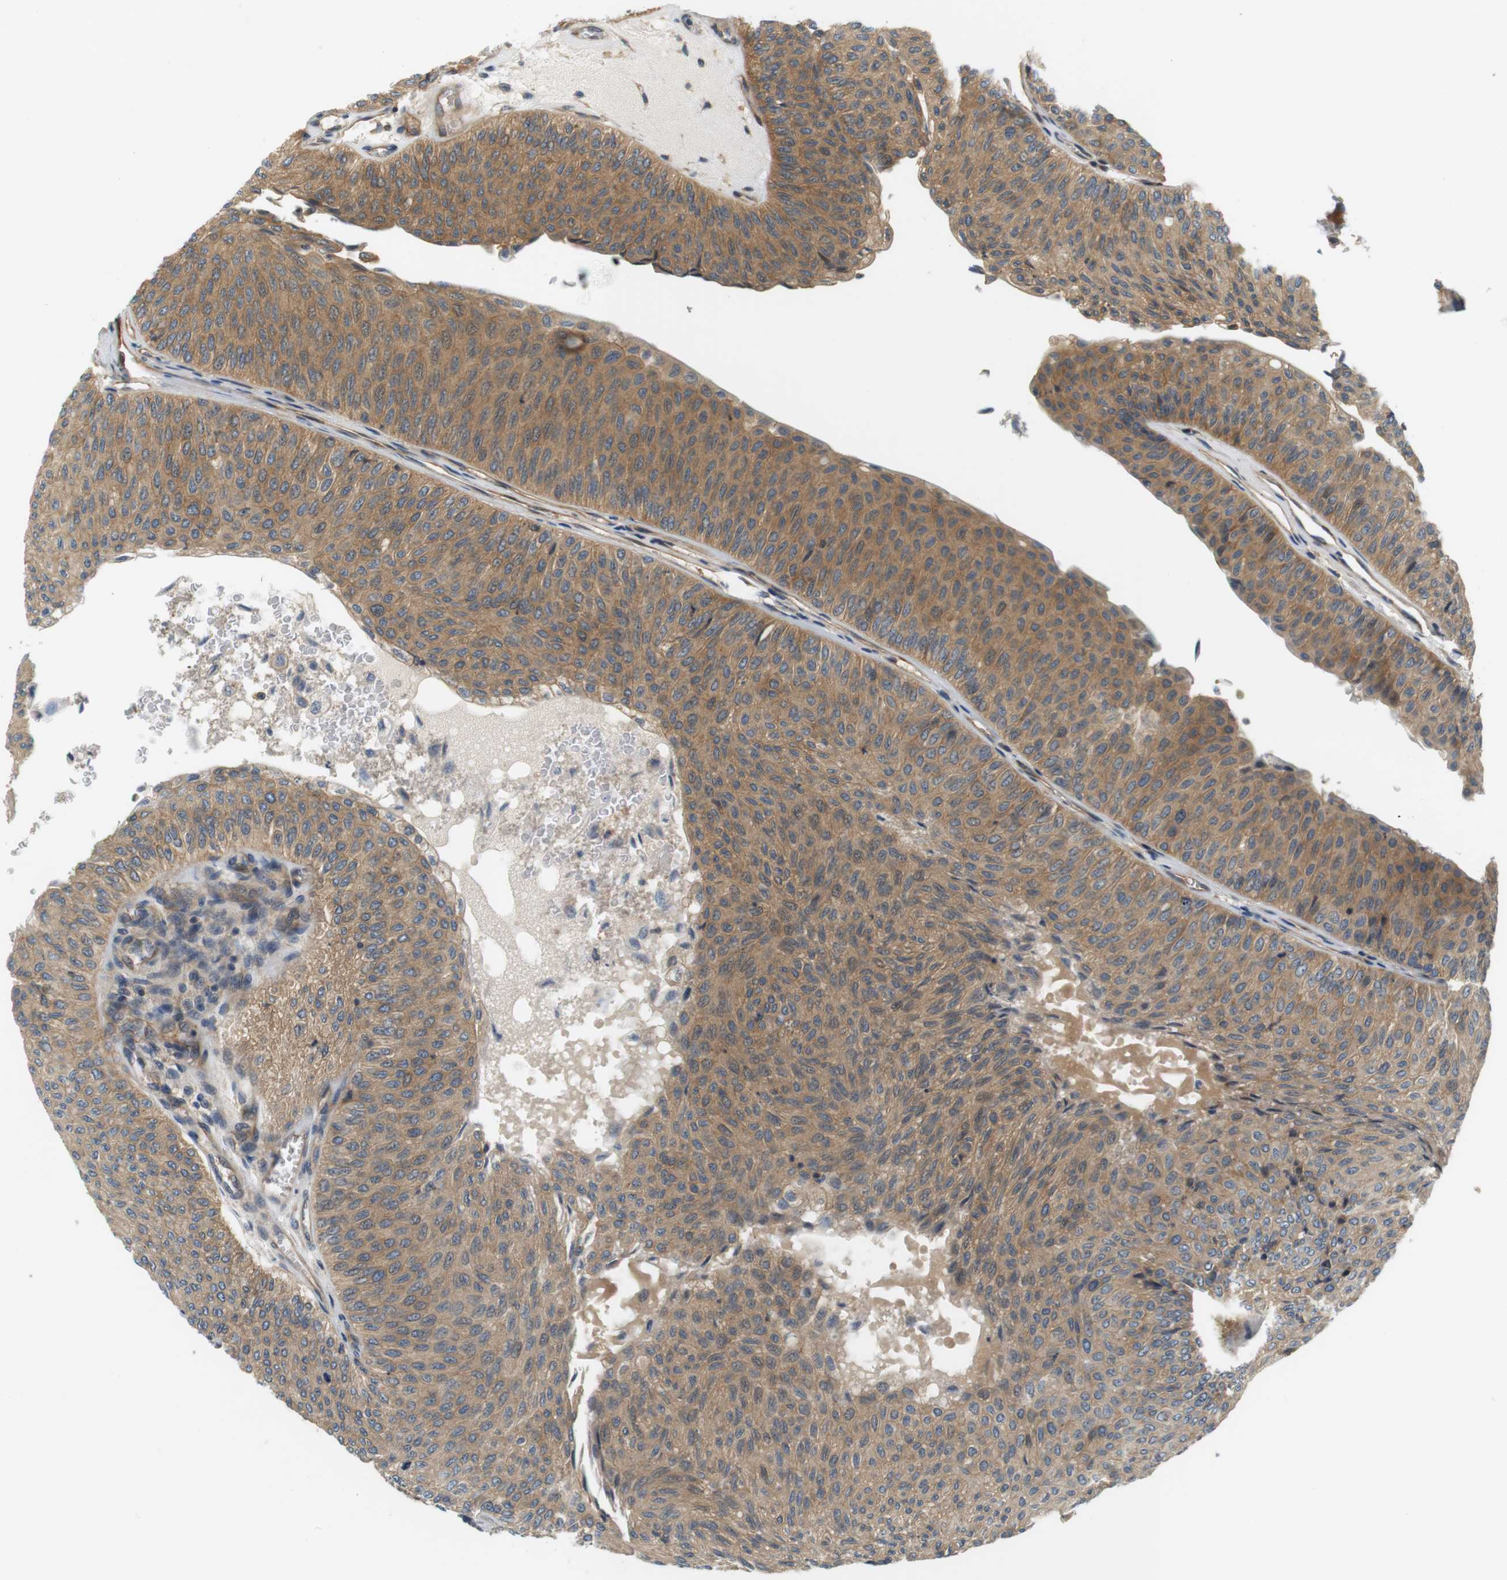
{"staining": {"intensity": "moderate", "quantity": ">75%", "location": "cytoplasmic/membranous"}, "tissue": "urothelial cancer", "cell_type": "Tumor cells", "image_type": "cancer", "snomed": [{"axis": "morphology", "description": "Urothelial carcinoma, Low grade"}, {"axis": "topography", "description": "Urinary bladder"}], "caption": "Human urothelial cancer stained with a protein marker demonstrates moderate staining in tumor cells.", "gene": "SH3GLB1", "patient": {"sex": "male", "age": 78}}